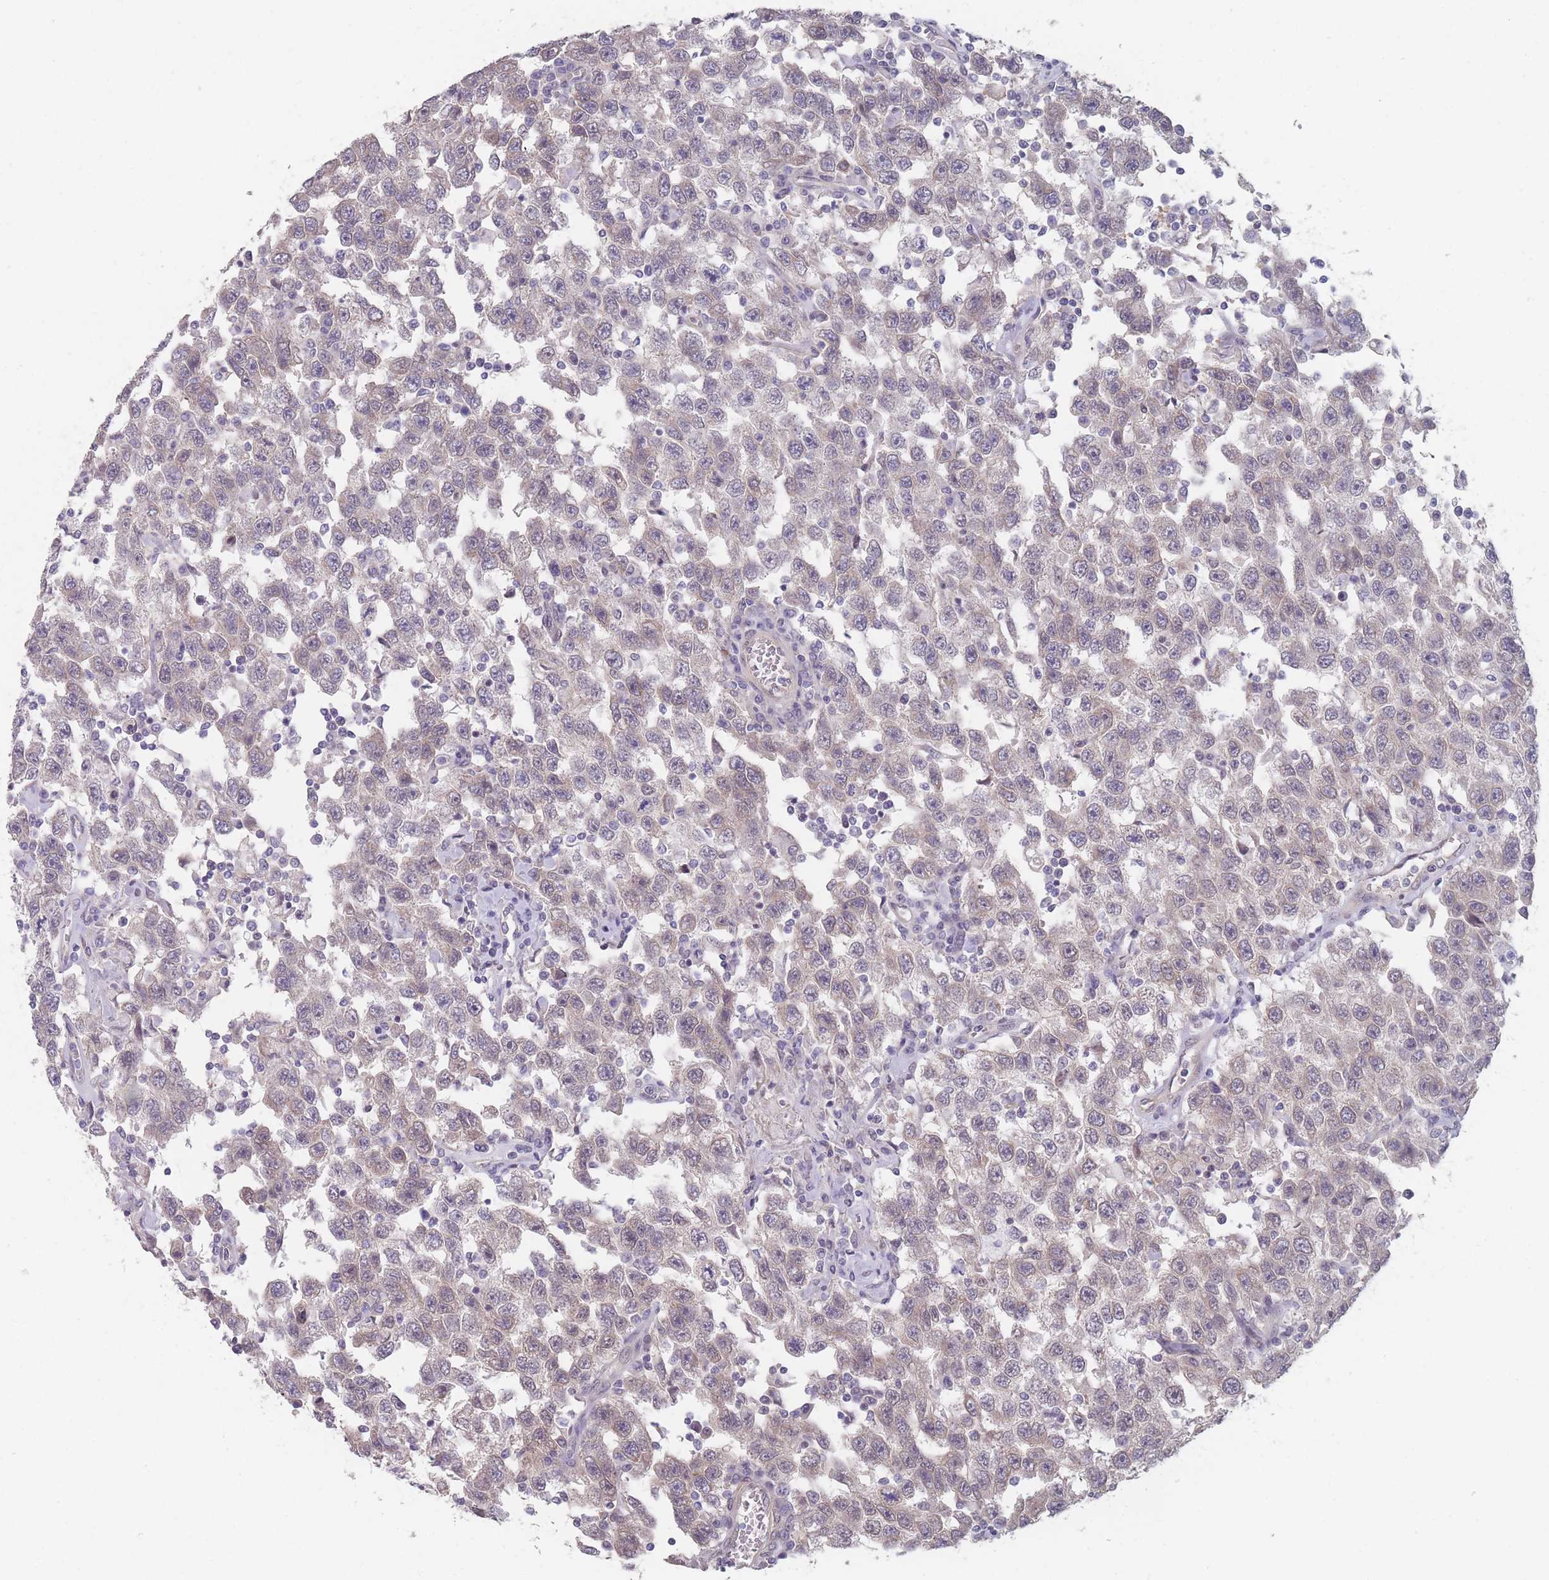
{"staining": {"intensity": "negative", "quantity": "none", "location": "none"}, "tissue": "testis cancer", "cell_type": "Tumor cells", "image_type": "cancer", "snomed": [{"axis": "morphology", "description": "Seminoma, NOS"}, {"axis": "topography", "description": "Testis"}], "caption": "An image of testis seminoma stained for a protein reveals no brown staining in tumor cells.", "gene": "ANKRD10", "patient": {"sex": "male", "age": 41}}